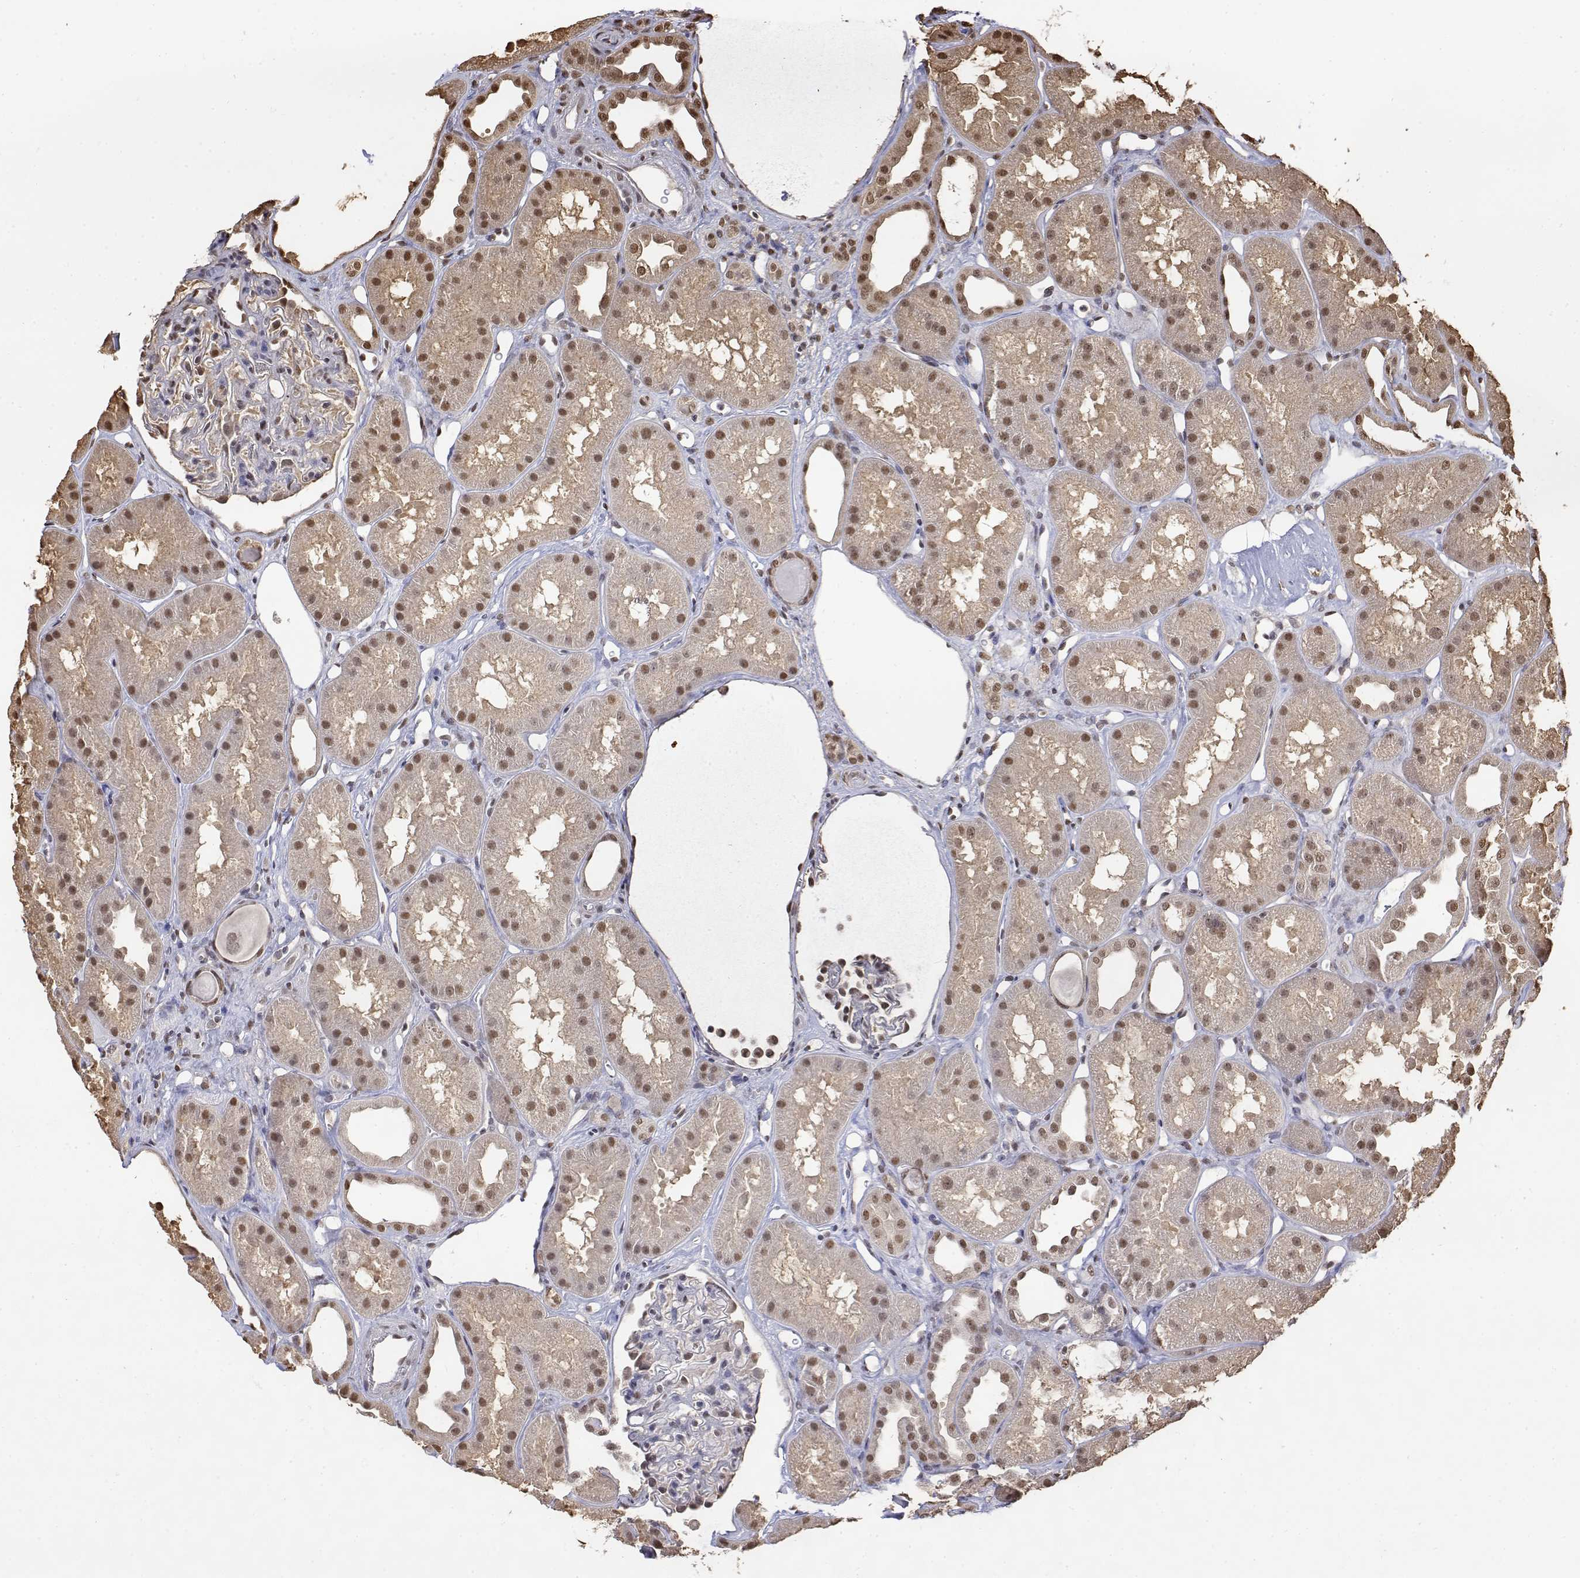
{"staining": {"intensity": "moderate", "quantity": "25%-75%", "location": "nuclear"}, "tissue": "kidney", "cell_type": "Cells in glomeruli", "image_type": "normal", "snomed": [{"axis": "morphology", "description": "Normal tissue, NOS"}, {"axis": "topography", "description": "Kidney"}], "caption": "Immunohistochemical staining of normal kidney exhibits 25%-75% levels of moderate nuclear protein staining in approximately 25%-75% of cells in glomeruli.", "gene": "TPI1", "patient": {"sex": "male", "age": 61}}